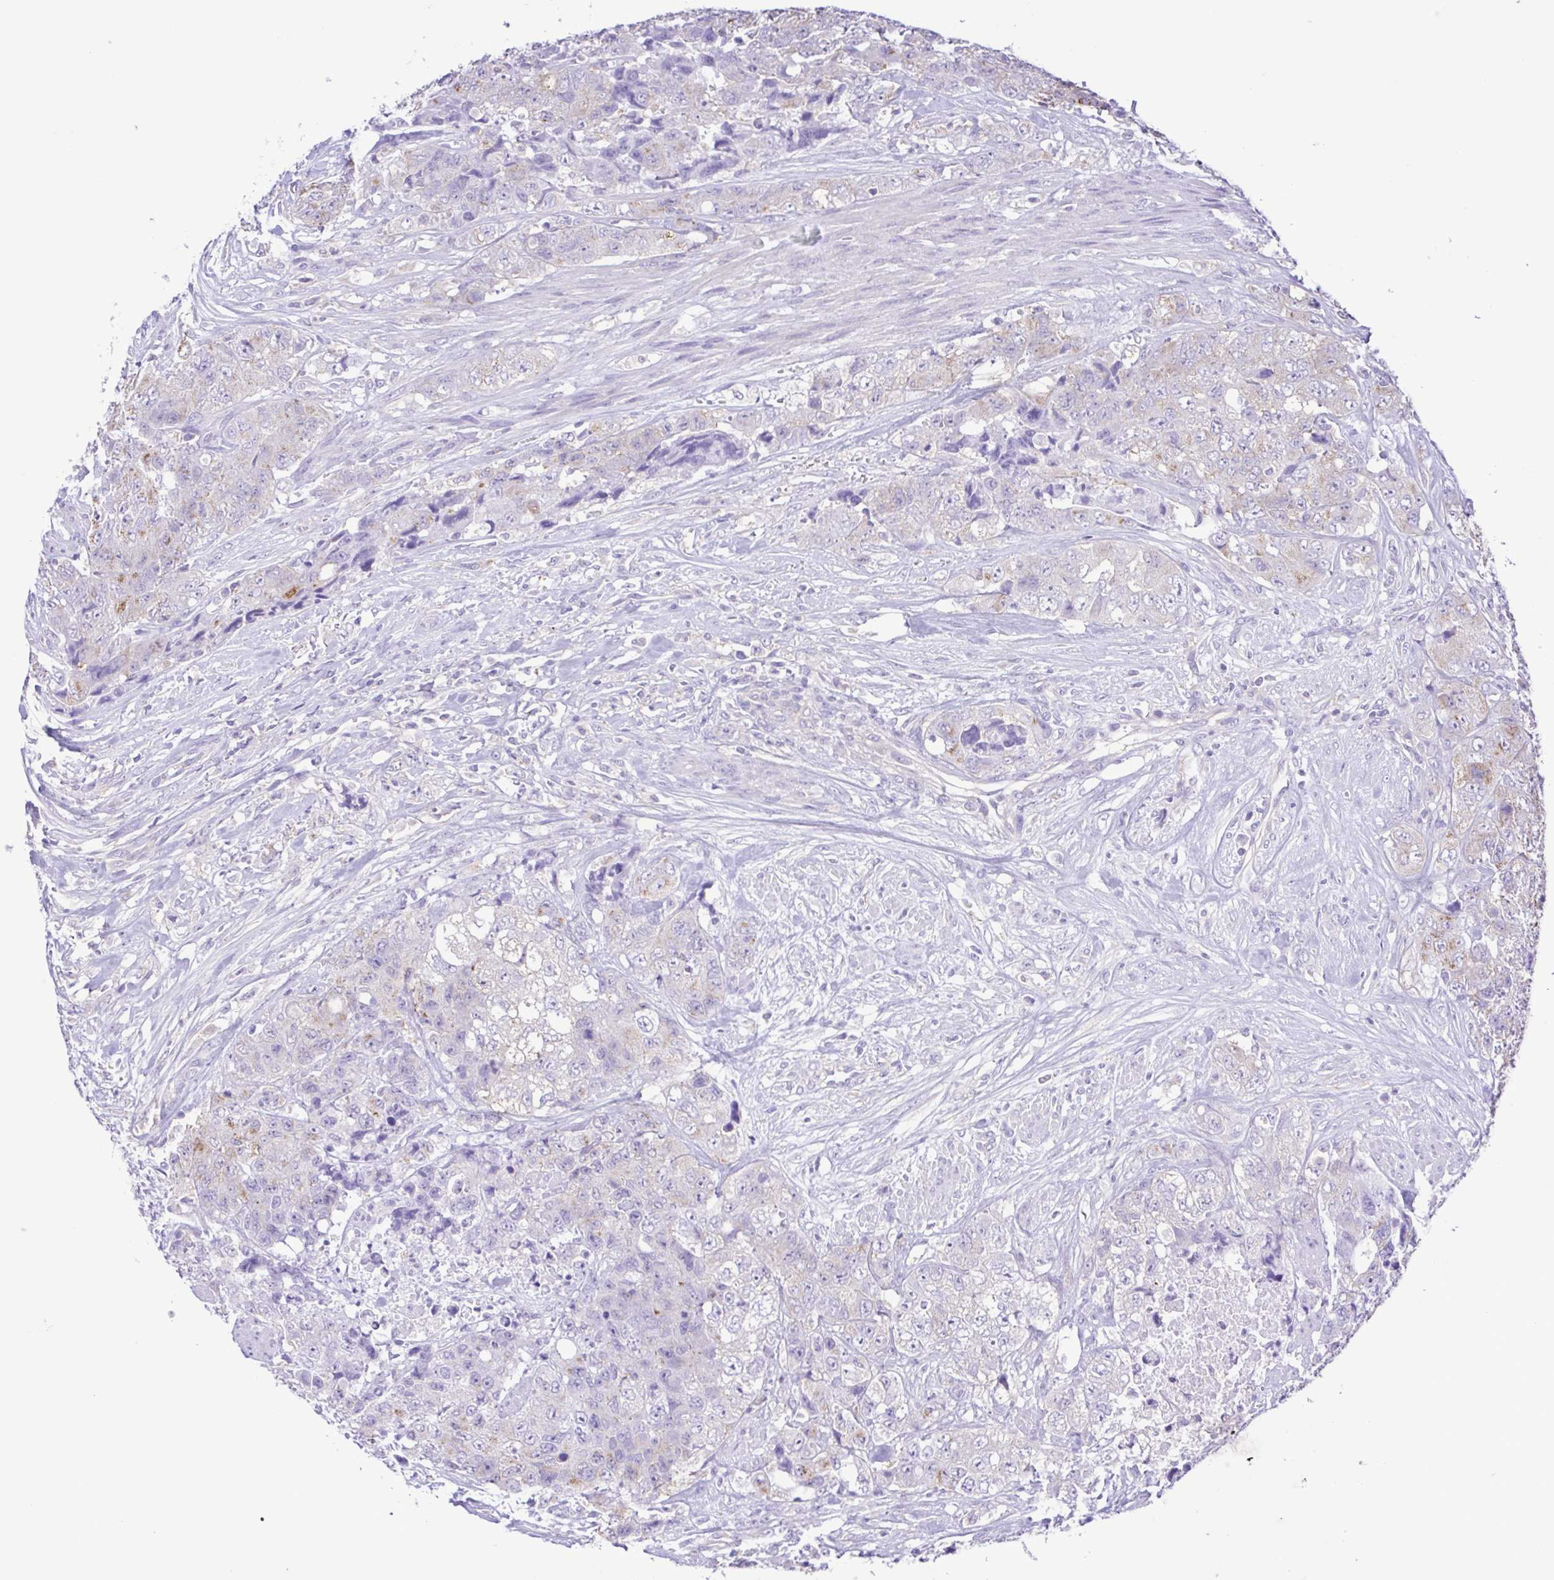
{"staining": {"intensity": "weak", "quantity": "<25%", "location": "cytoplasmic/membranous"}, "tissue": "urothelial cancer", "cell_type": "Tumor cells", "image_type": "cancer", "snomed": [{"axis": "morphology", "description": "Urothelial carcinoma, High grade"}, {"axis": "topography", "description": "Urinary bladder"}], "caption": "The immunohistochemistry photomicrograph has no significant positivity in tumor cells of urothelial carcinoma (high-grade) tissue.", "gene": "CYP17A1", "patient": {"sex": "female", "age": 78}}